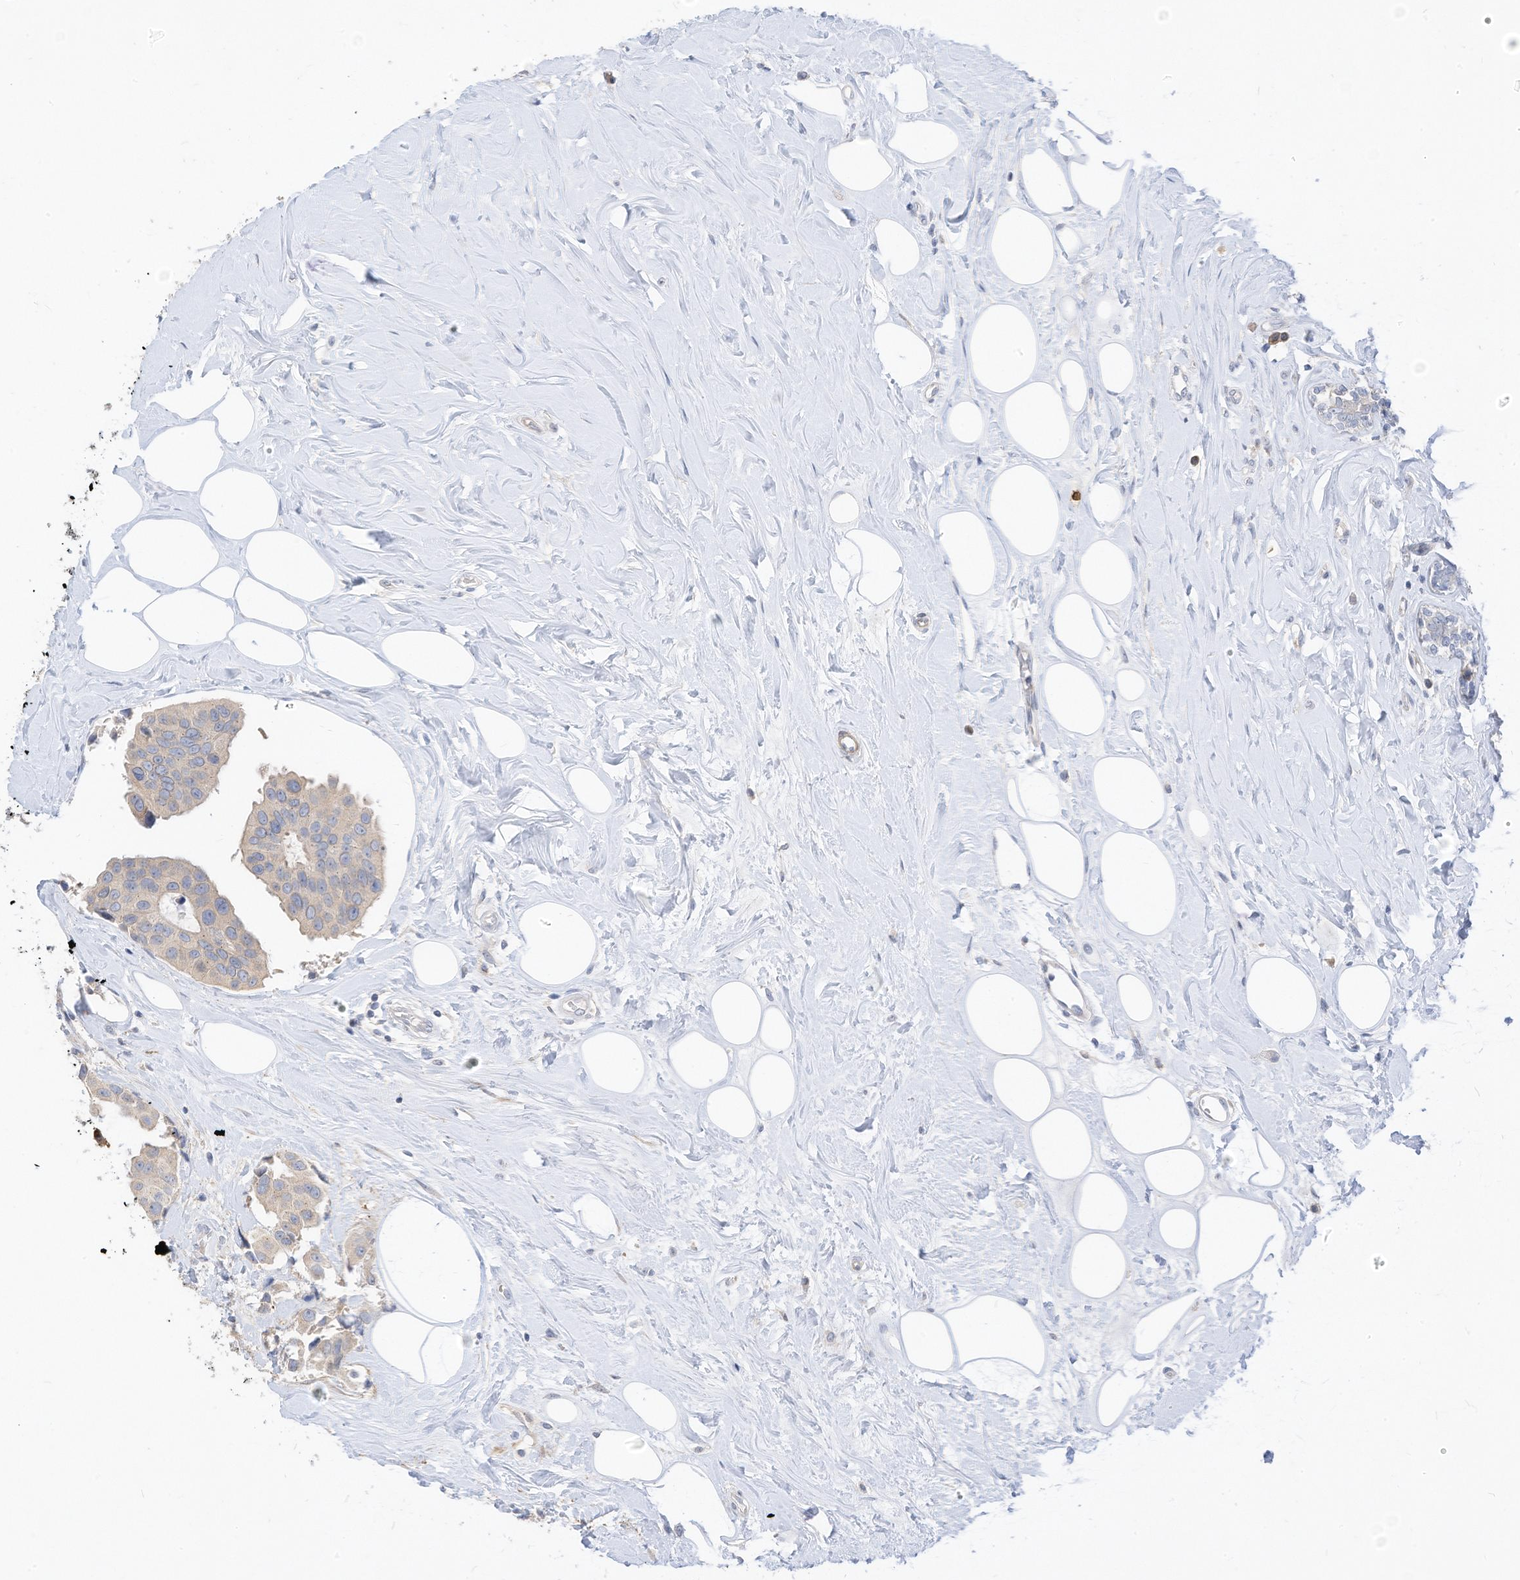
{"staining": {"intensity": "negative", "quantity": "none", "location": "none"}, "tissue": "breast cancer", "cell_type": "Tumor cells", "image_type": "cancer", "snomed": [{"axis": "morphology", "description": "Normal tissue, NOS"}, {"axis": "morphology", "description": "Duct carcinoma"}, {"axis": "topography", "description": "Breast"}], "caption": "Immunohistochemical staining of human invasive ductal carcinoma (breast) reveals no significant expression in tumor cells. (Immunohistochemistry (ihc), brightfield microscopy, high magnification).", "gene": "ATP13A1", "patient": {"sex": "female", "age": 39}}